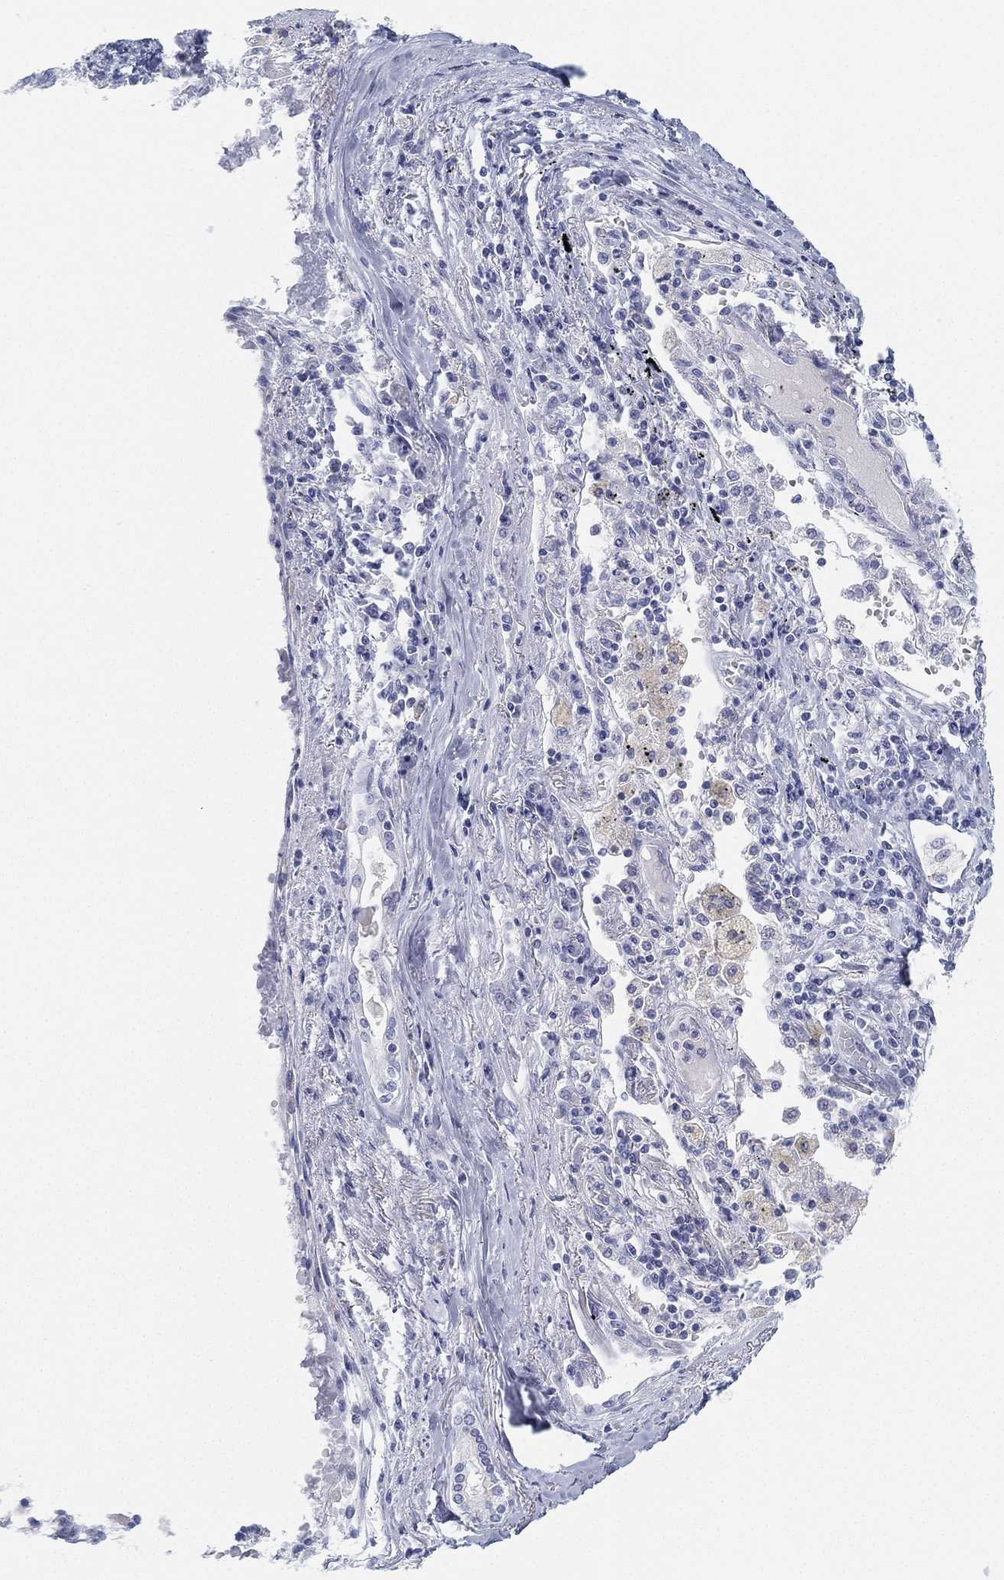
{"staining": {"intensity": "negative", "quantity": "none", "location": "none"}, "tissue": "lung cancer", "cell_type": "Tumor cells", "image_type": "cancer", "snomed": [{"axis": "morphology", "description": "Squamous cell carcinoma, NOS"}, {"axis": "topography", "description": "Lung"}], "caption": "Human lung squamous cell carcinoma stained for a protein using immunohistochemistry displays no staining in tumor cells.", "gene": "GPR61", "patient": {"sex": "male", "age": 73}}